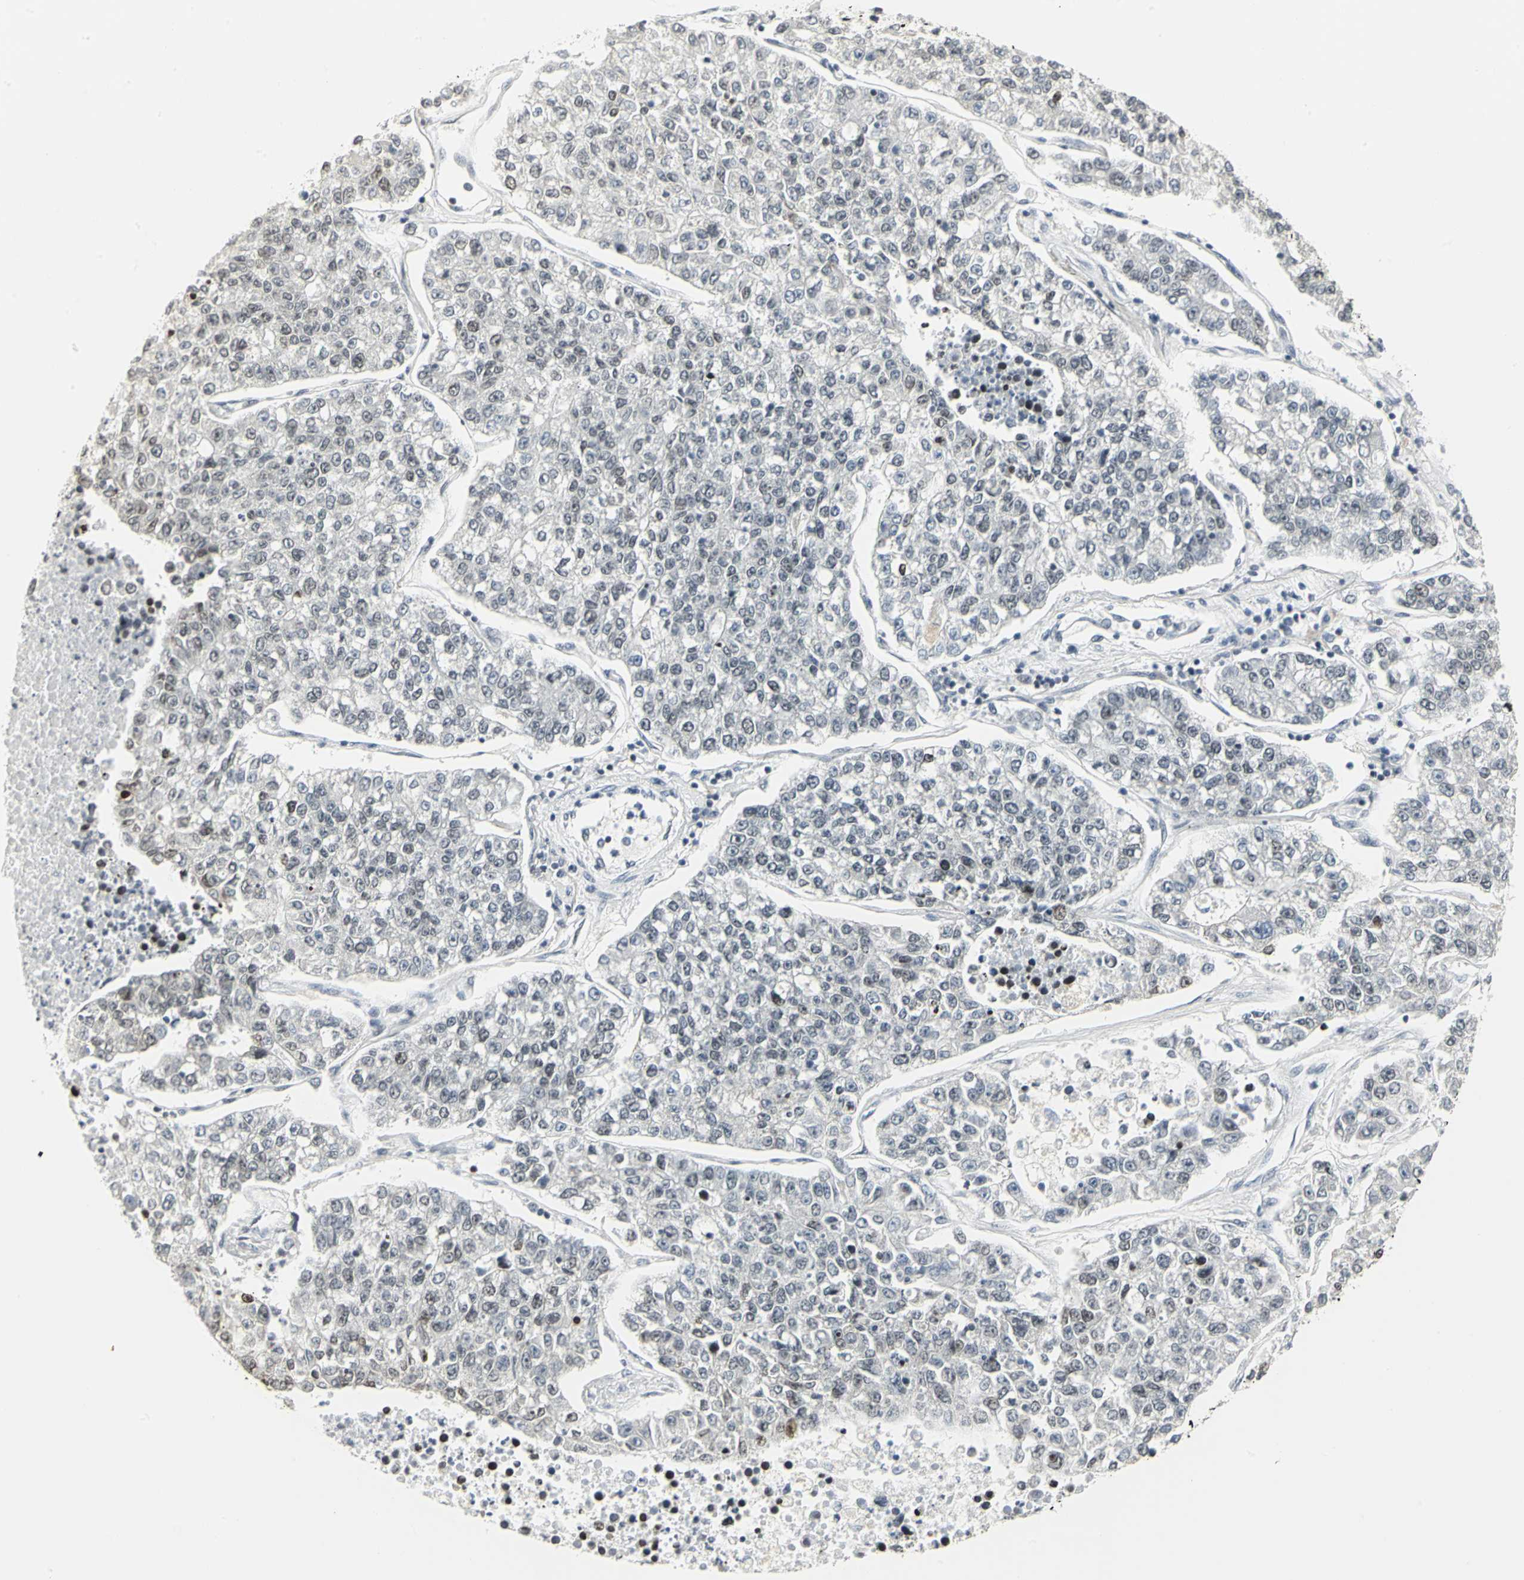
{"staining": {"intensity": "weak", "quantity": "<25%", "location": "nuclear"}, "tissue": "lung cancer", "cell_type": "Tumor cells", "image_type": "cancer", "snomed": [{"axis": "morphology", "description": "Adenocarcinoma, NOS"}, {"axis": "topography", "description": "Lung"}], "caption": "This is a histopathology image of immunohistochemistry (IHC) staining of lung cancer, which shows no staining in tumor cells. (Stains: DAB IHC with hematoxylin counter stain, Microscopy: brightfield microscopy at high magnification).", "gene": "CBX3", "patient": {"sex": "male", "age": 49}}